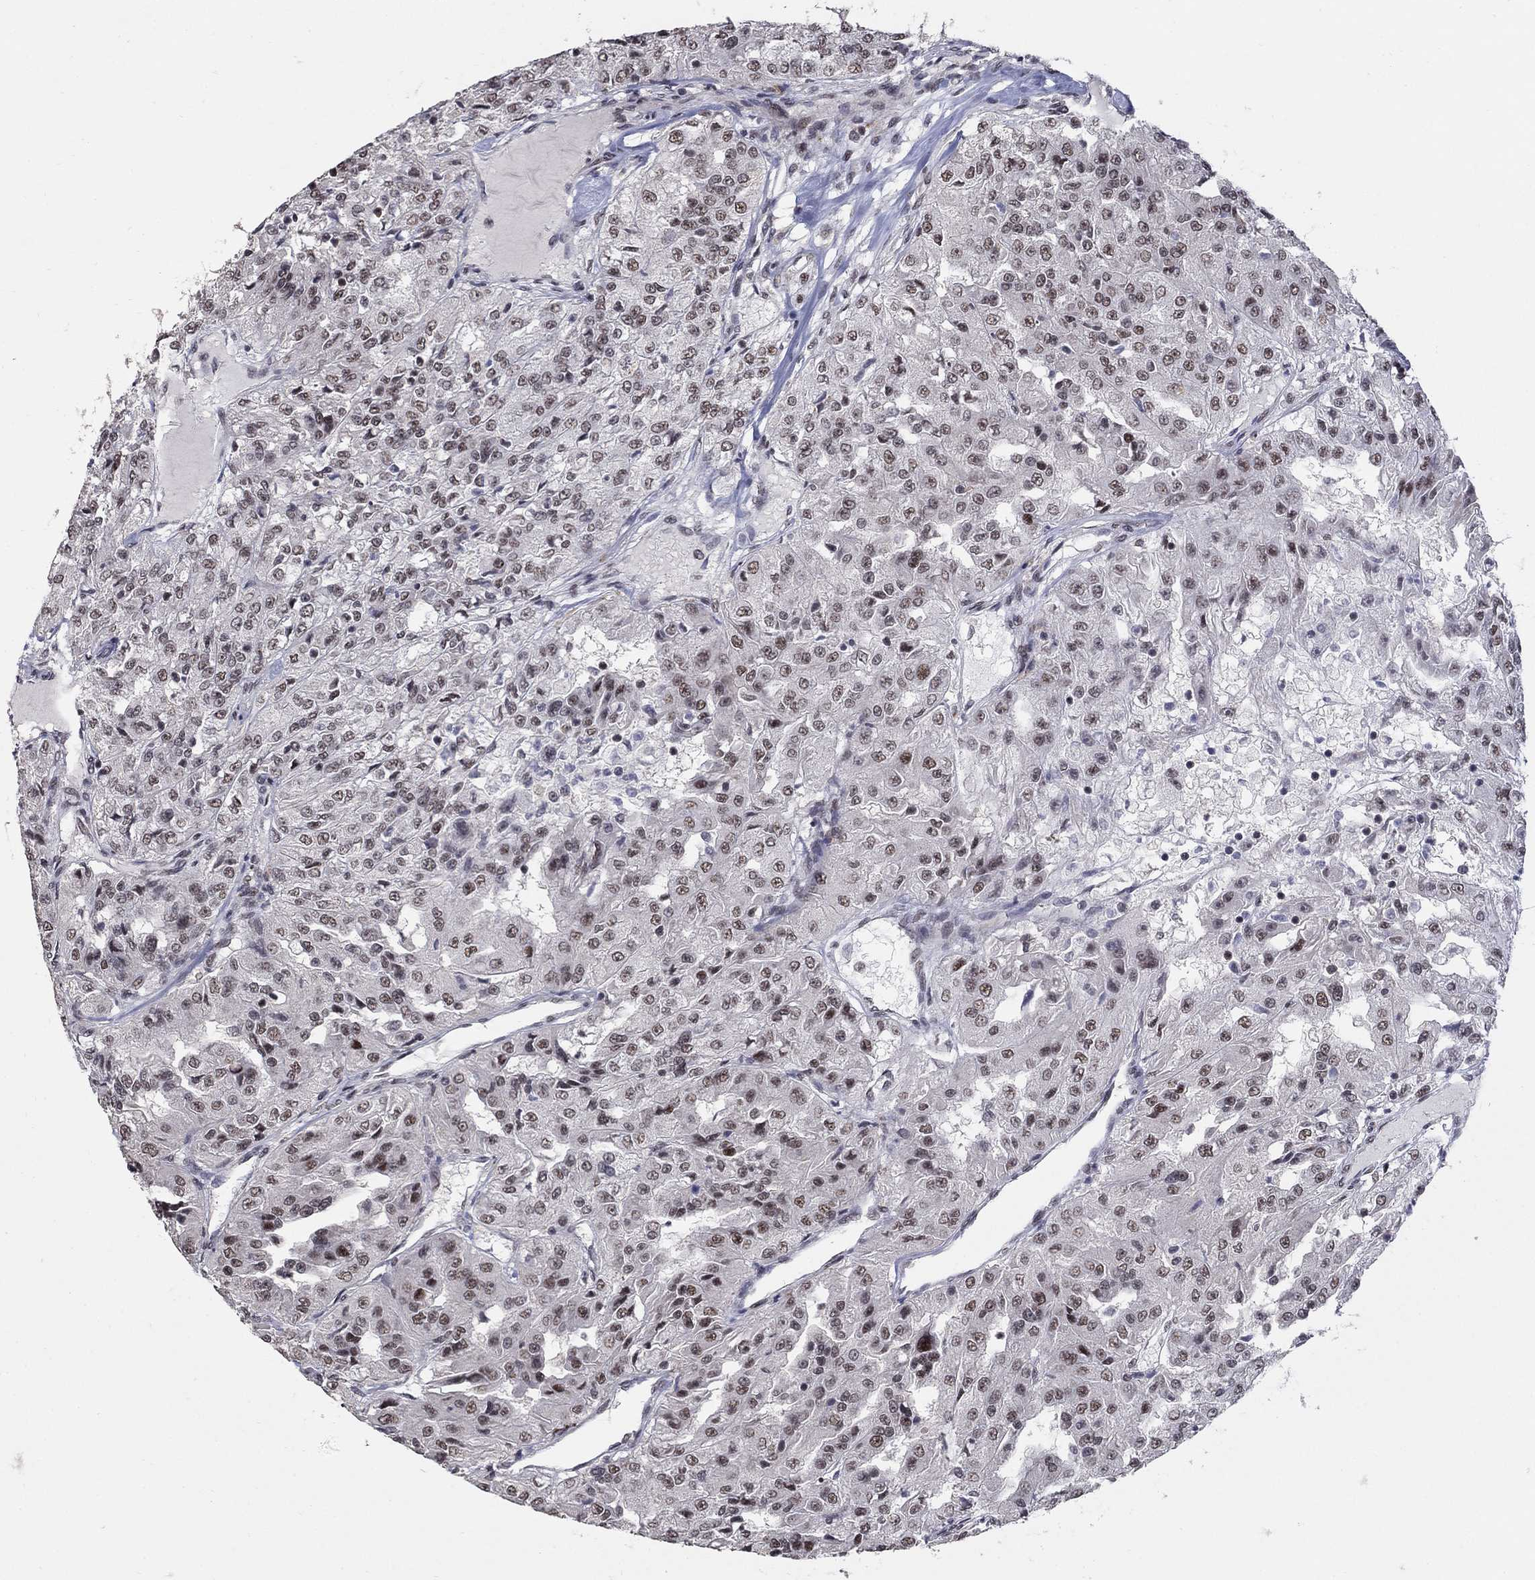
{"staining": {"intensity": "weak", "quantity": "25%-75%", "location": "nuclear"}, "tissue": "renal cancer", "cell_type": "Tumor cells", "image_type": "cancer", "snomed": [{"axis": "morphology", "description": "Adenocarcinoma, NOS"}, {"axis": "topography", "description": "Kidney"}], "caption": "This photomicrograph reveals adenocarcinoma (renal) stained with immunohistochemistry to label a protein in brown. The nuclear of tumor cells show weak positivity for the protein. Nuclei are counter-stained blue.", "gene": "PNISR", "patient": {"sex": "female", "age": 63}}